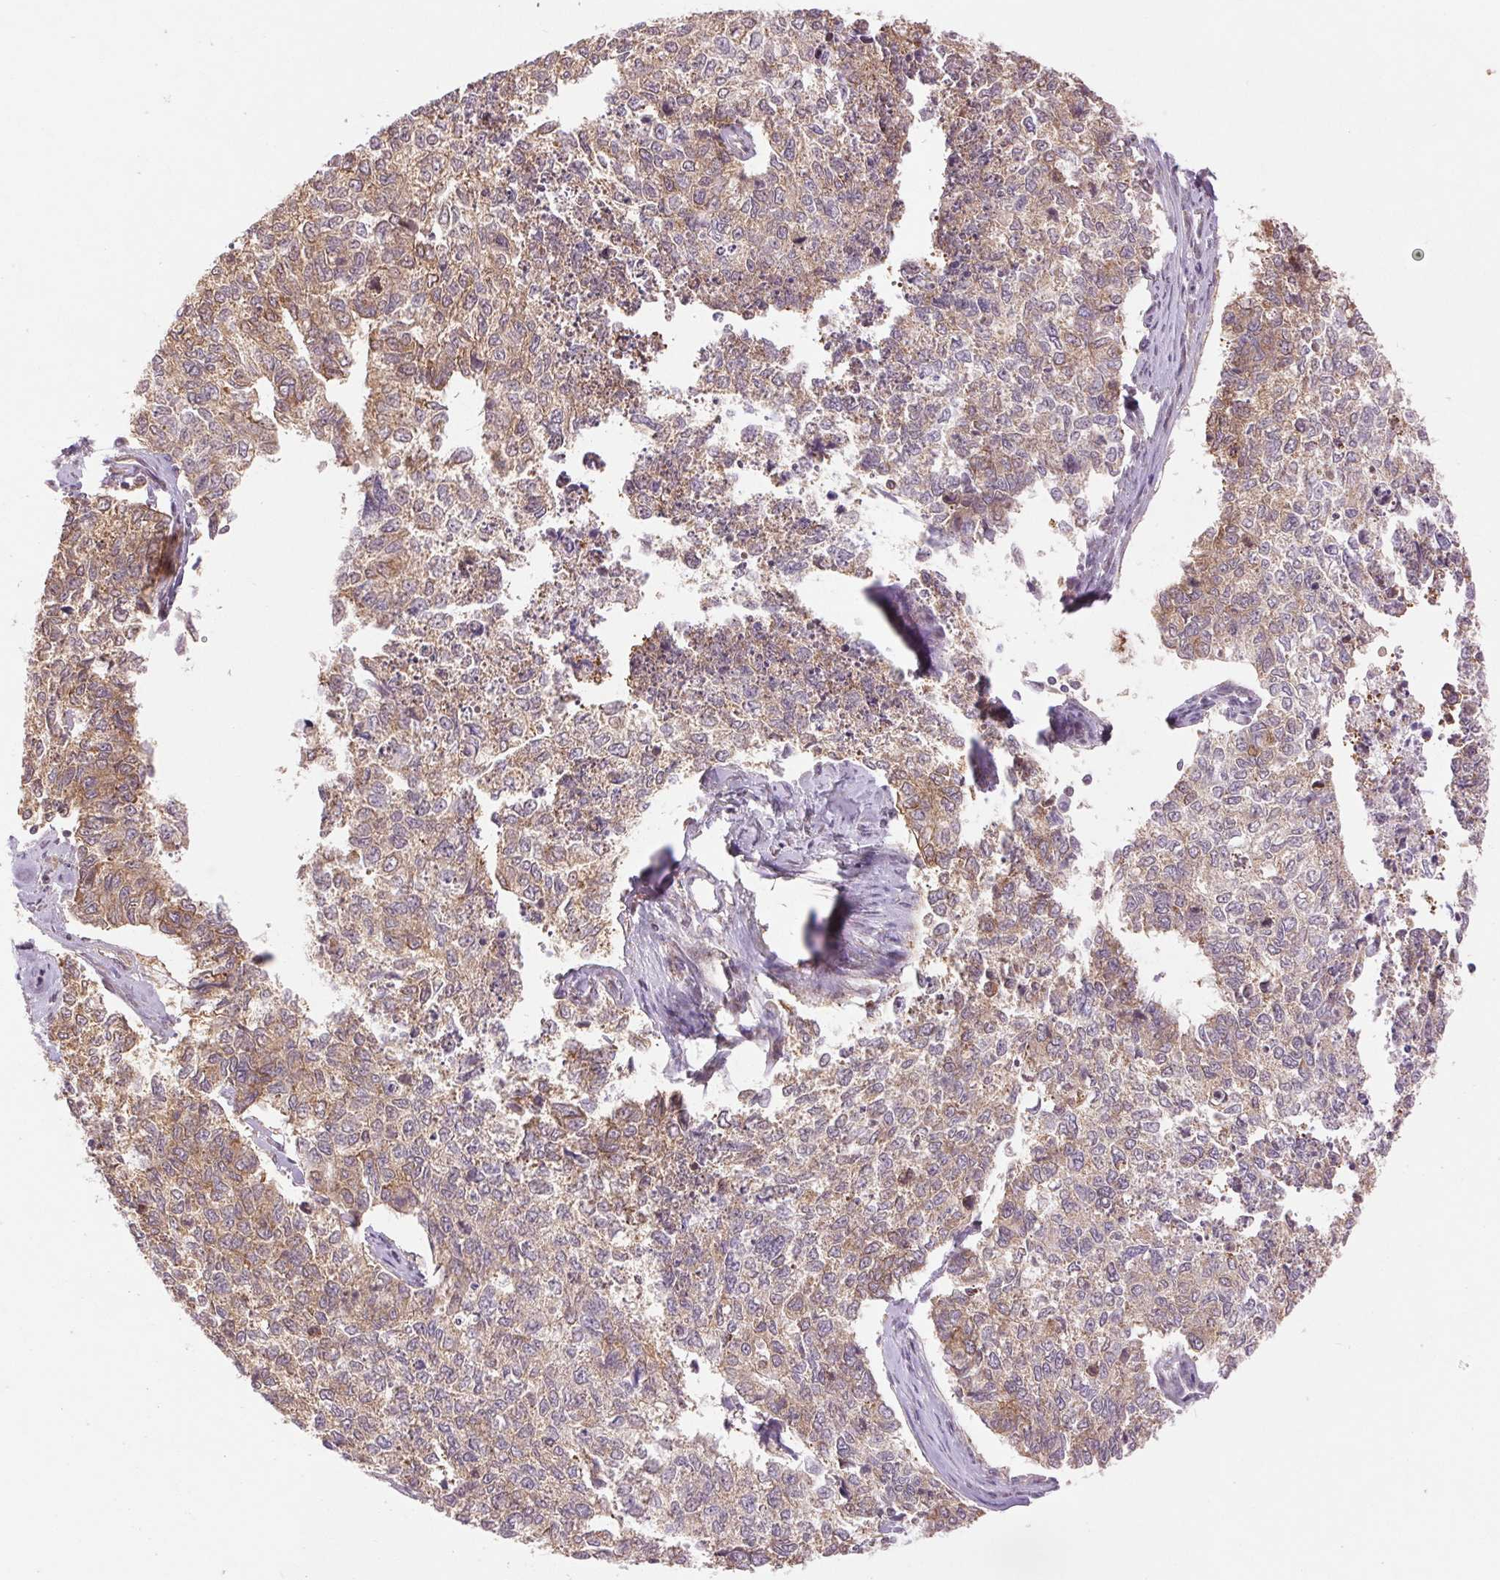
{"staining": {"intensity": "weak", "quantity": ">75%", "location": "cytoplasmic/membranous"}, "tissue": "cervical cancer", "cell_type": "Tumor cells", "image_type": "cancer", "snomed": [{"axis": "morphology", "description": "Adenocarcinoma, NOS"}, {"axis": "topography", "description": "Cervix"}], "caption": "Cervical adenocarcinoma stained with a protein marker demonstrates weak staining in tumor cells.", "gene": "BTF3L4", "patient": {"sex": "female", "age": 63}}